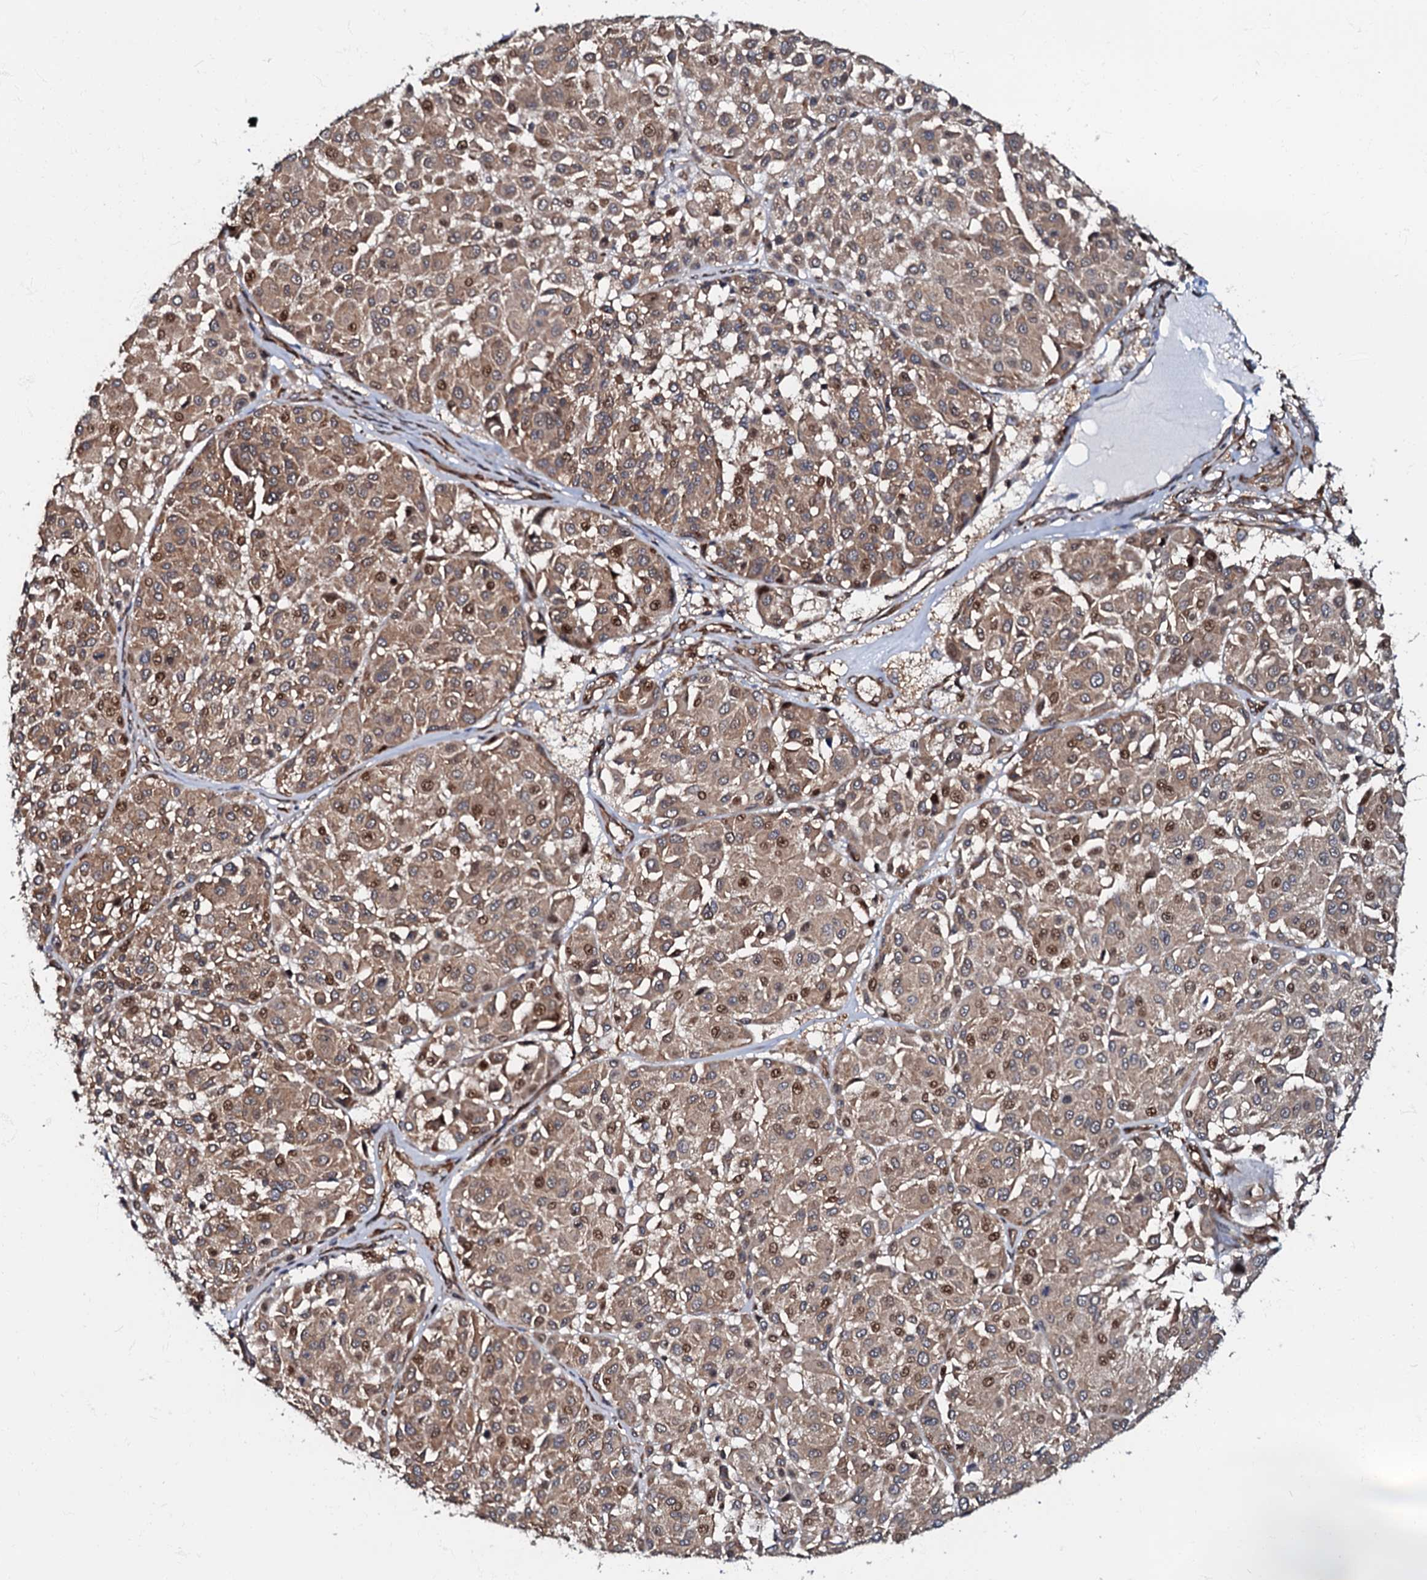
{"staining": {"intensity": "moderate", "quantity": ">75%", "location": "cytoplasmic/membranous,nuclear"}, "tissue": "melanoma", "cell_type": "Tumor cells", "image_type": "cancer", "snomed": [{"axis": "morphology", "description": "Malignant melanoma, Metastatic site"}, {"axis": "topography", "description": "Soft tissue"}], "caption": "Immunohistochemistry (DAB (3,3'-diaminobenzidine)) staining of malignant melanoma (metastatic site) reveals moderate cytoplasmic/membranous and nuclear protein staining in about >75% of tumor cells.", "gene": "OSBP", "patient": {"sex": "male", "age": 41}}